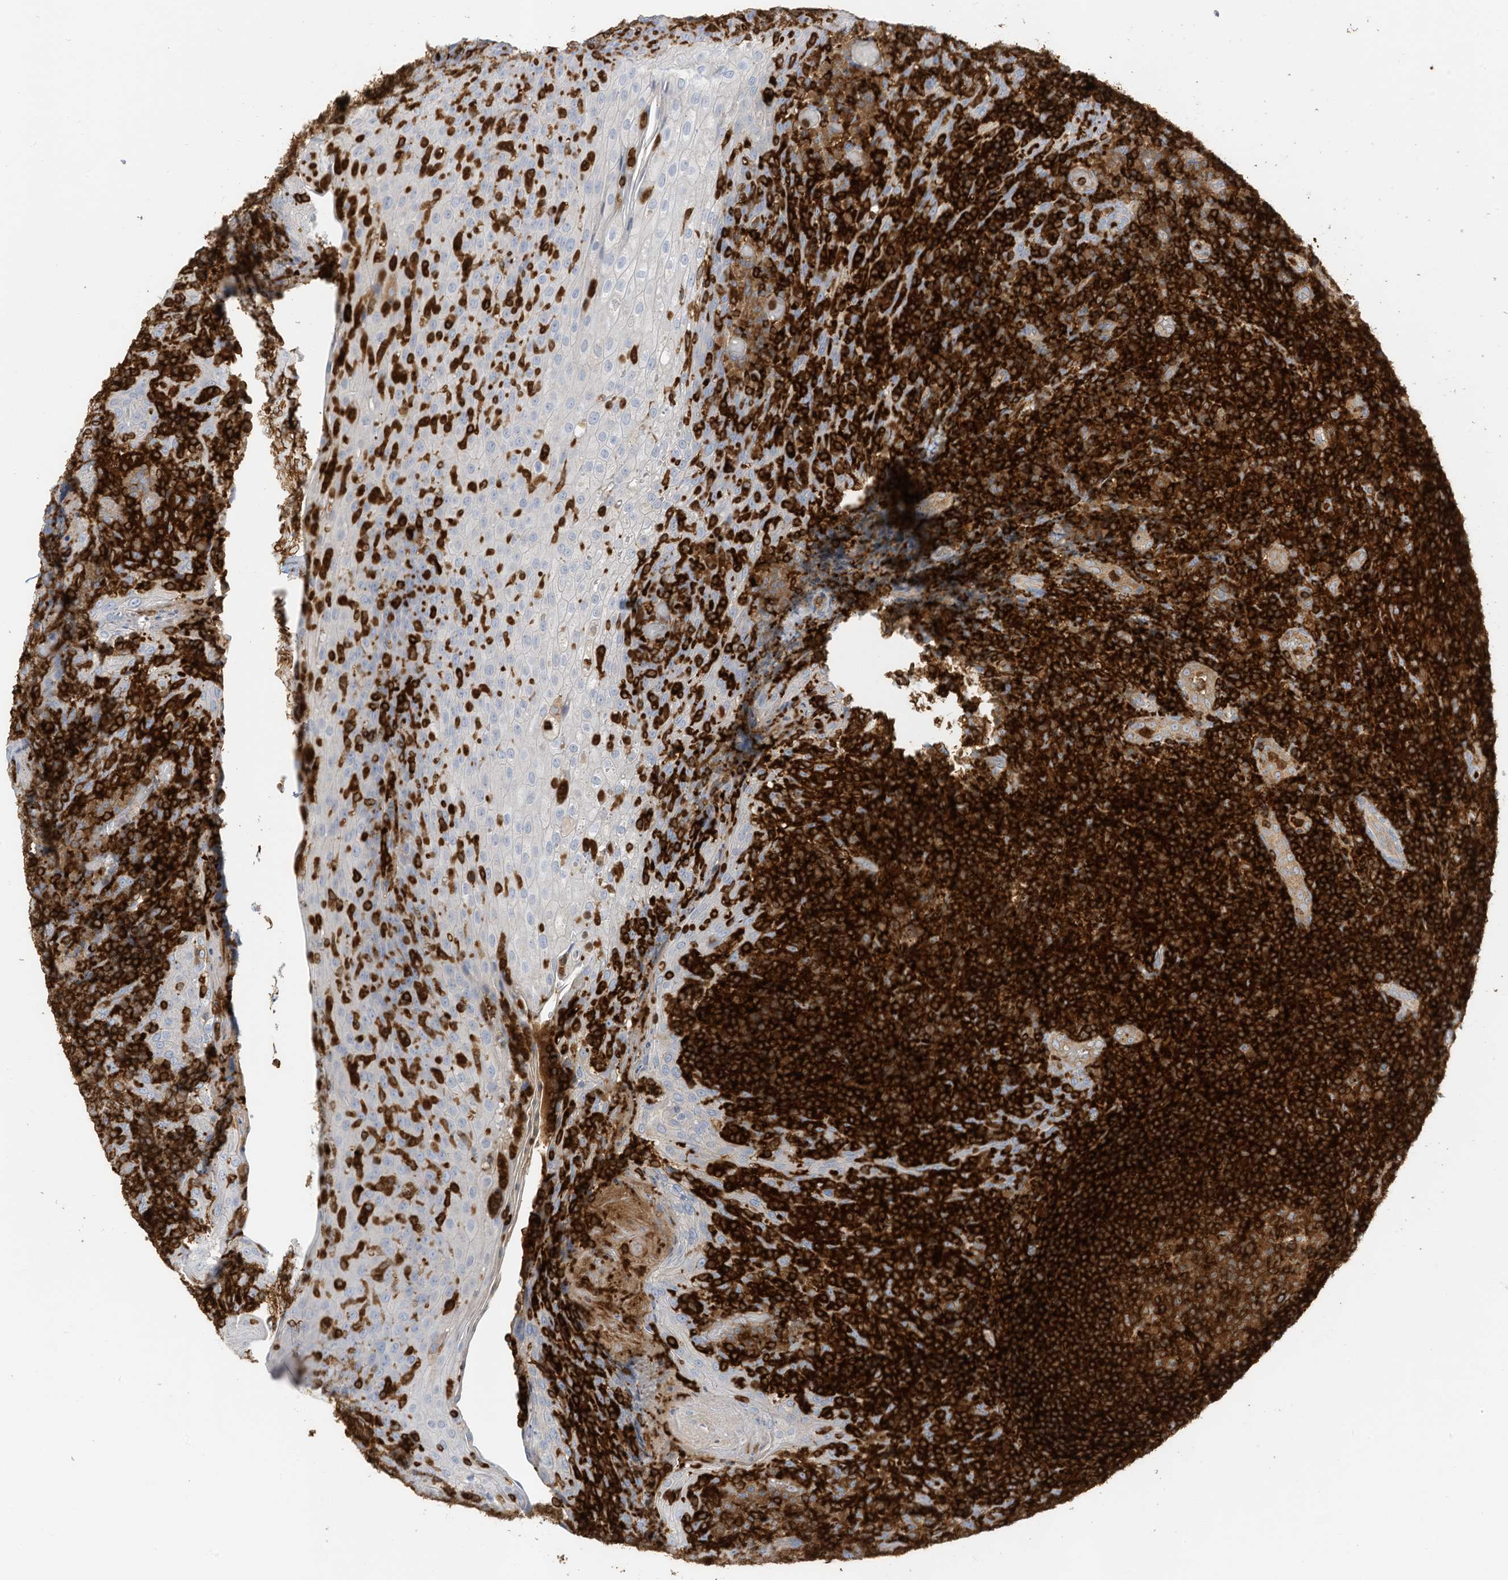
{"staining": {"intensity": "moderate", "quantity": ">75%", "location": "cytoplasmic/membranous"}, "tissue": "tonsil", "cell_type": "Germinal center cells", "image_type": "normal", "snomed": [{"axis": "morphology", "description": "Normal tissue, NOS"}, {"axis": "topography", "description": "Tonsil"}], "caption": "Immunohistochemistry (IHC) micrograph of unremarkable tonsil stained for a protein (brown), which displays medium levels of moderate cytoplasmic/membranous positivity in about >75% of germinal center cells.", "gene": "ARHGAP25", "patient": {"sex": "female", "age": 19}}